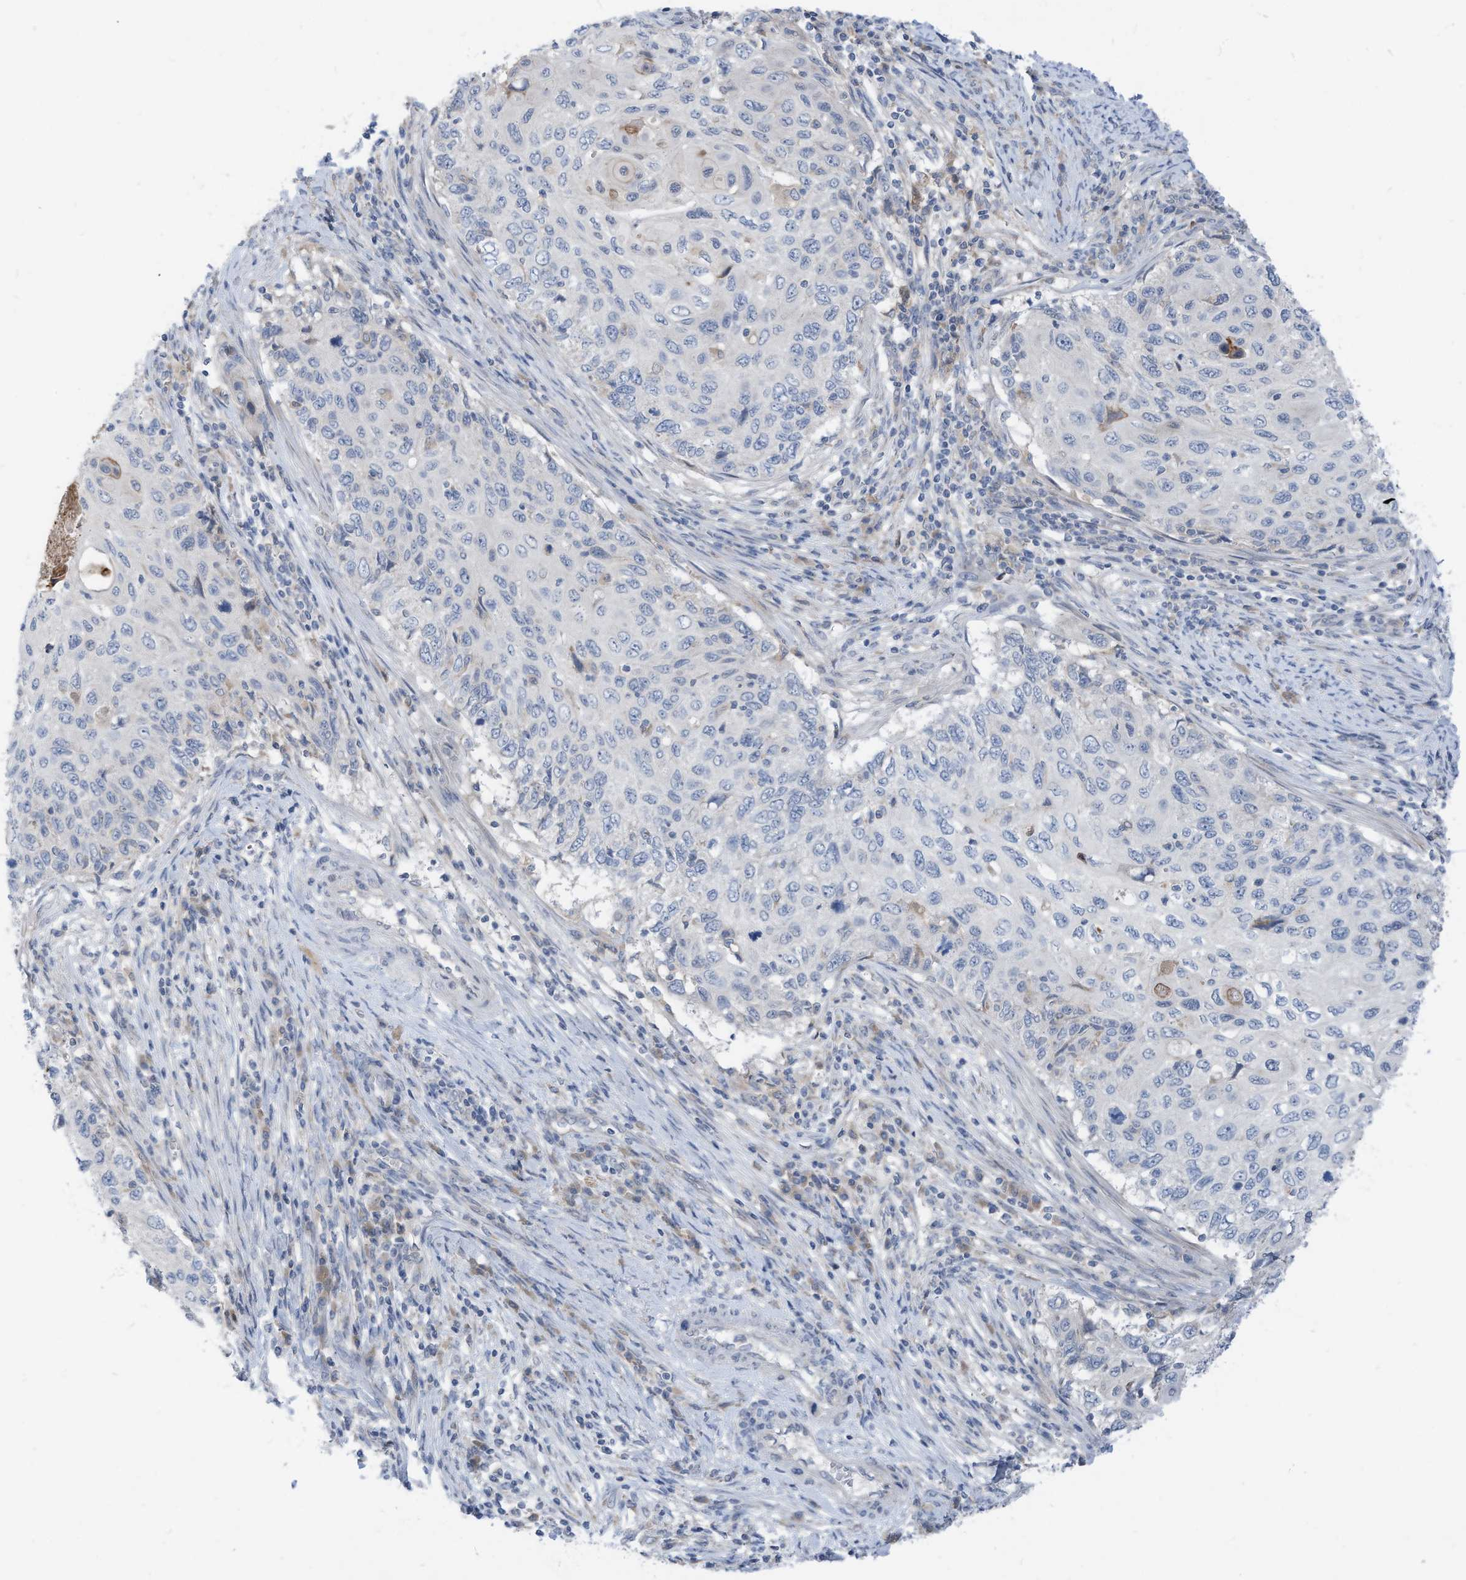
{"staining": {"intensity": "negative", "quantity": "none", "location": "none"}, "tissue": "cervical cancer", "cell_type": "Tumor cells", "image_type": "cancer", "snomed": [{"axis": "morphology", "description": "Squamous cell carcinoma, NOS"}, {"axis": "topography", "description": "Cervix"}], "caption": "High power microscopy micrograph of an immunohistochemistry (IHC) histopathology image of squamous cell carcinoma (cervical), revealing no significant positivity in tumor cells.", "gene": "LDAH", "patient": {"sex": "female", "age": 70}}